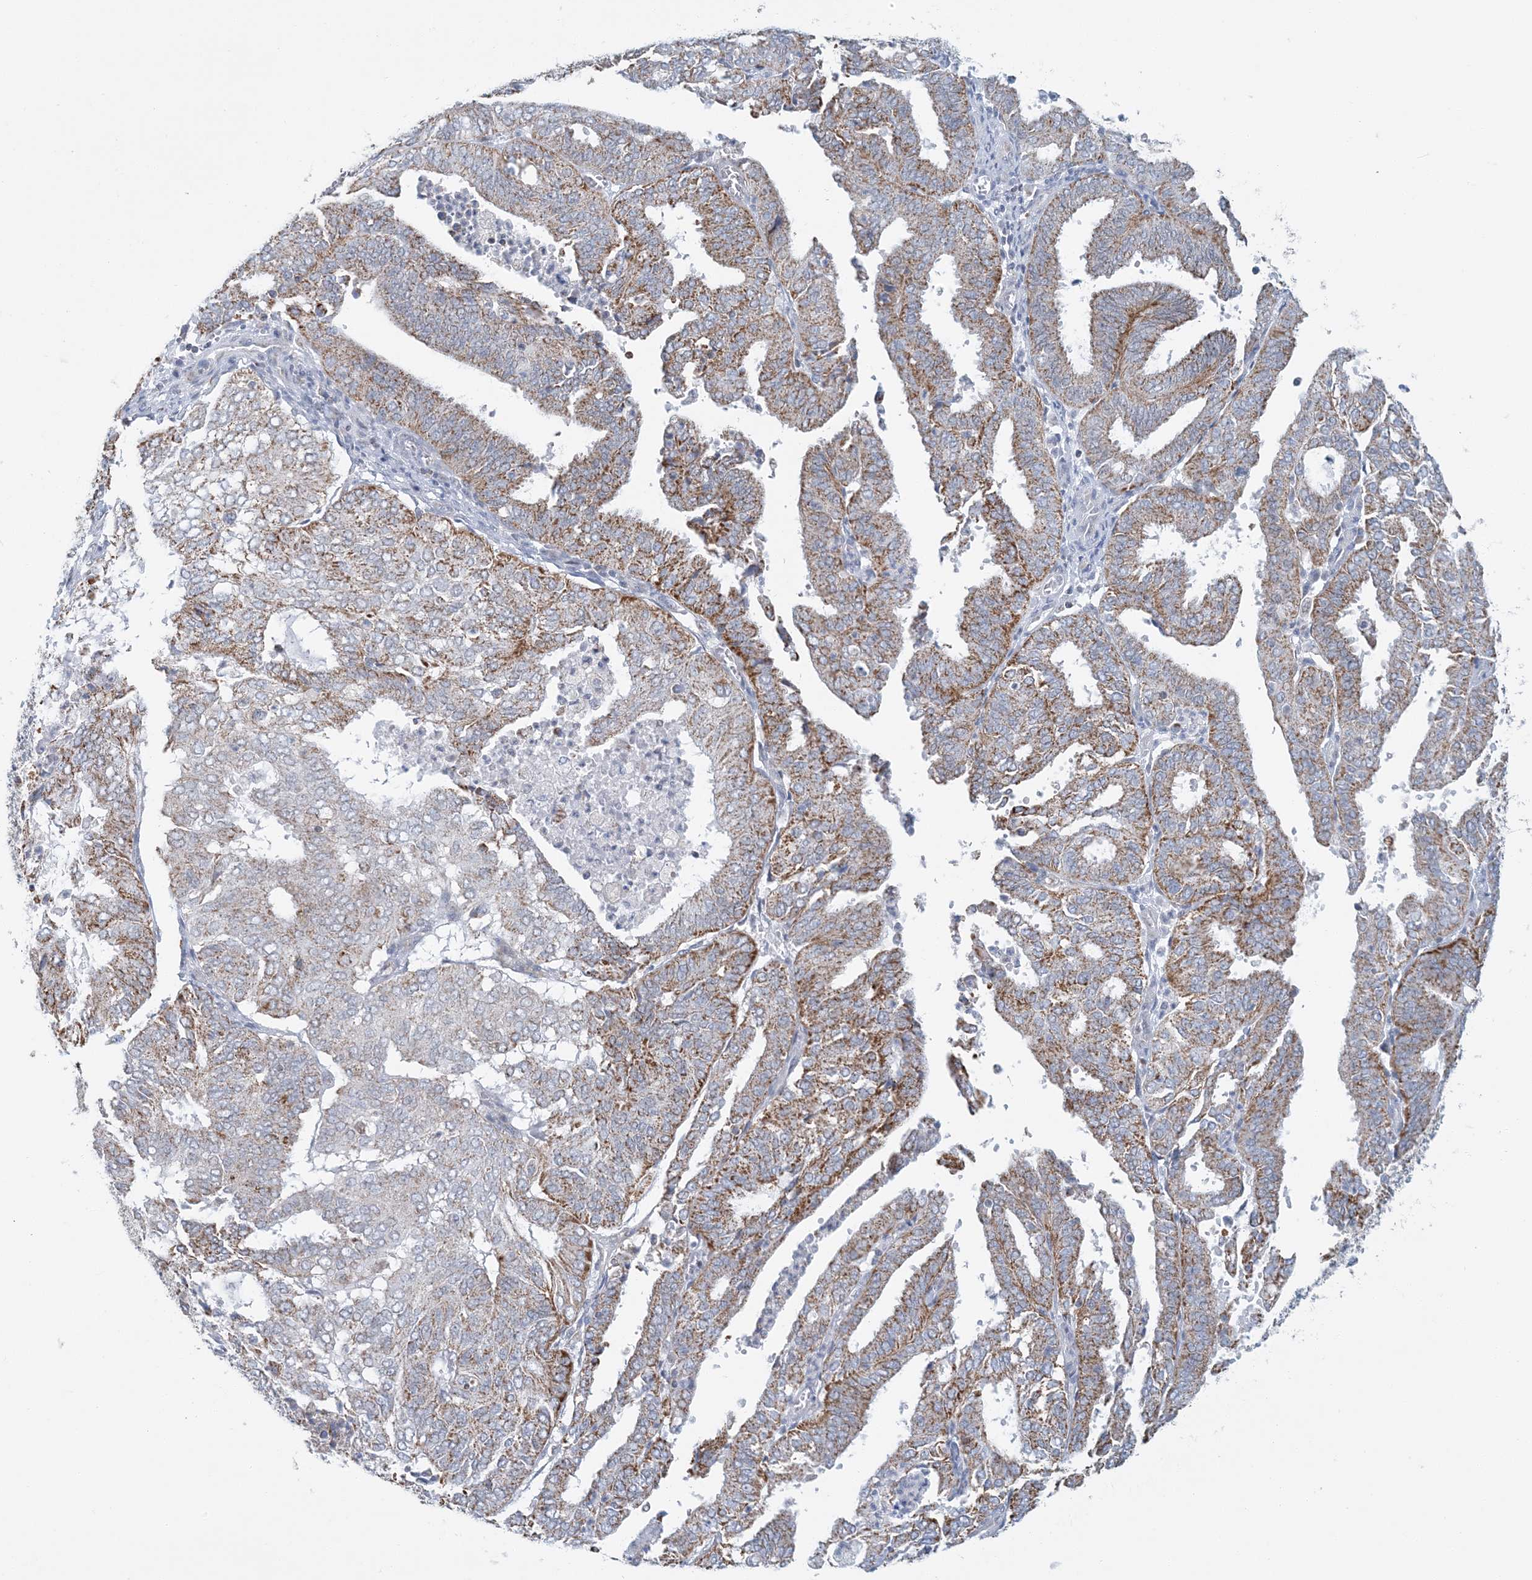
{"staining": {"intensity": "moderate", "quantity": "25%-75%", "location": "cytoplasmic/membranous"}, "tissue": "endometrial cancer", "cell_type": "Tumor cells", "image_type": "cancer", "snomed": [{"axis": "morphology", "description": "Adenocarcinoma, NOS"}, {"axis": "topography", "description": "Uterus"}], "caption": "Protein positivity by immunohistochemistry (IHC) displays moderate cytoplasmic/membranous staining in approximately 25%-75% of tumor cells in endometrial adenocarcinoma.", "gene": "BDH1", "patient": {"sex": "female", "age": 60}}